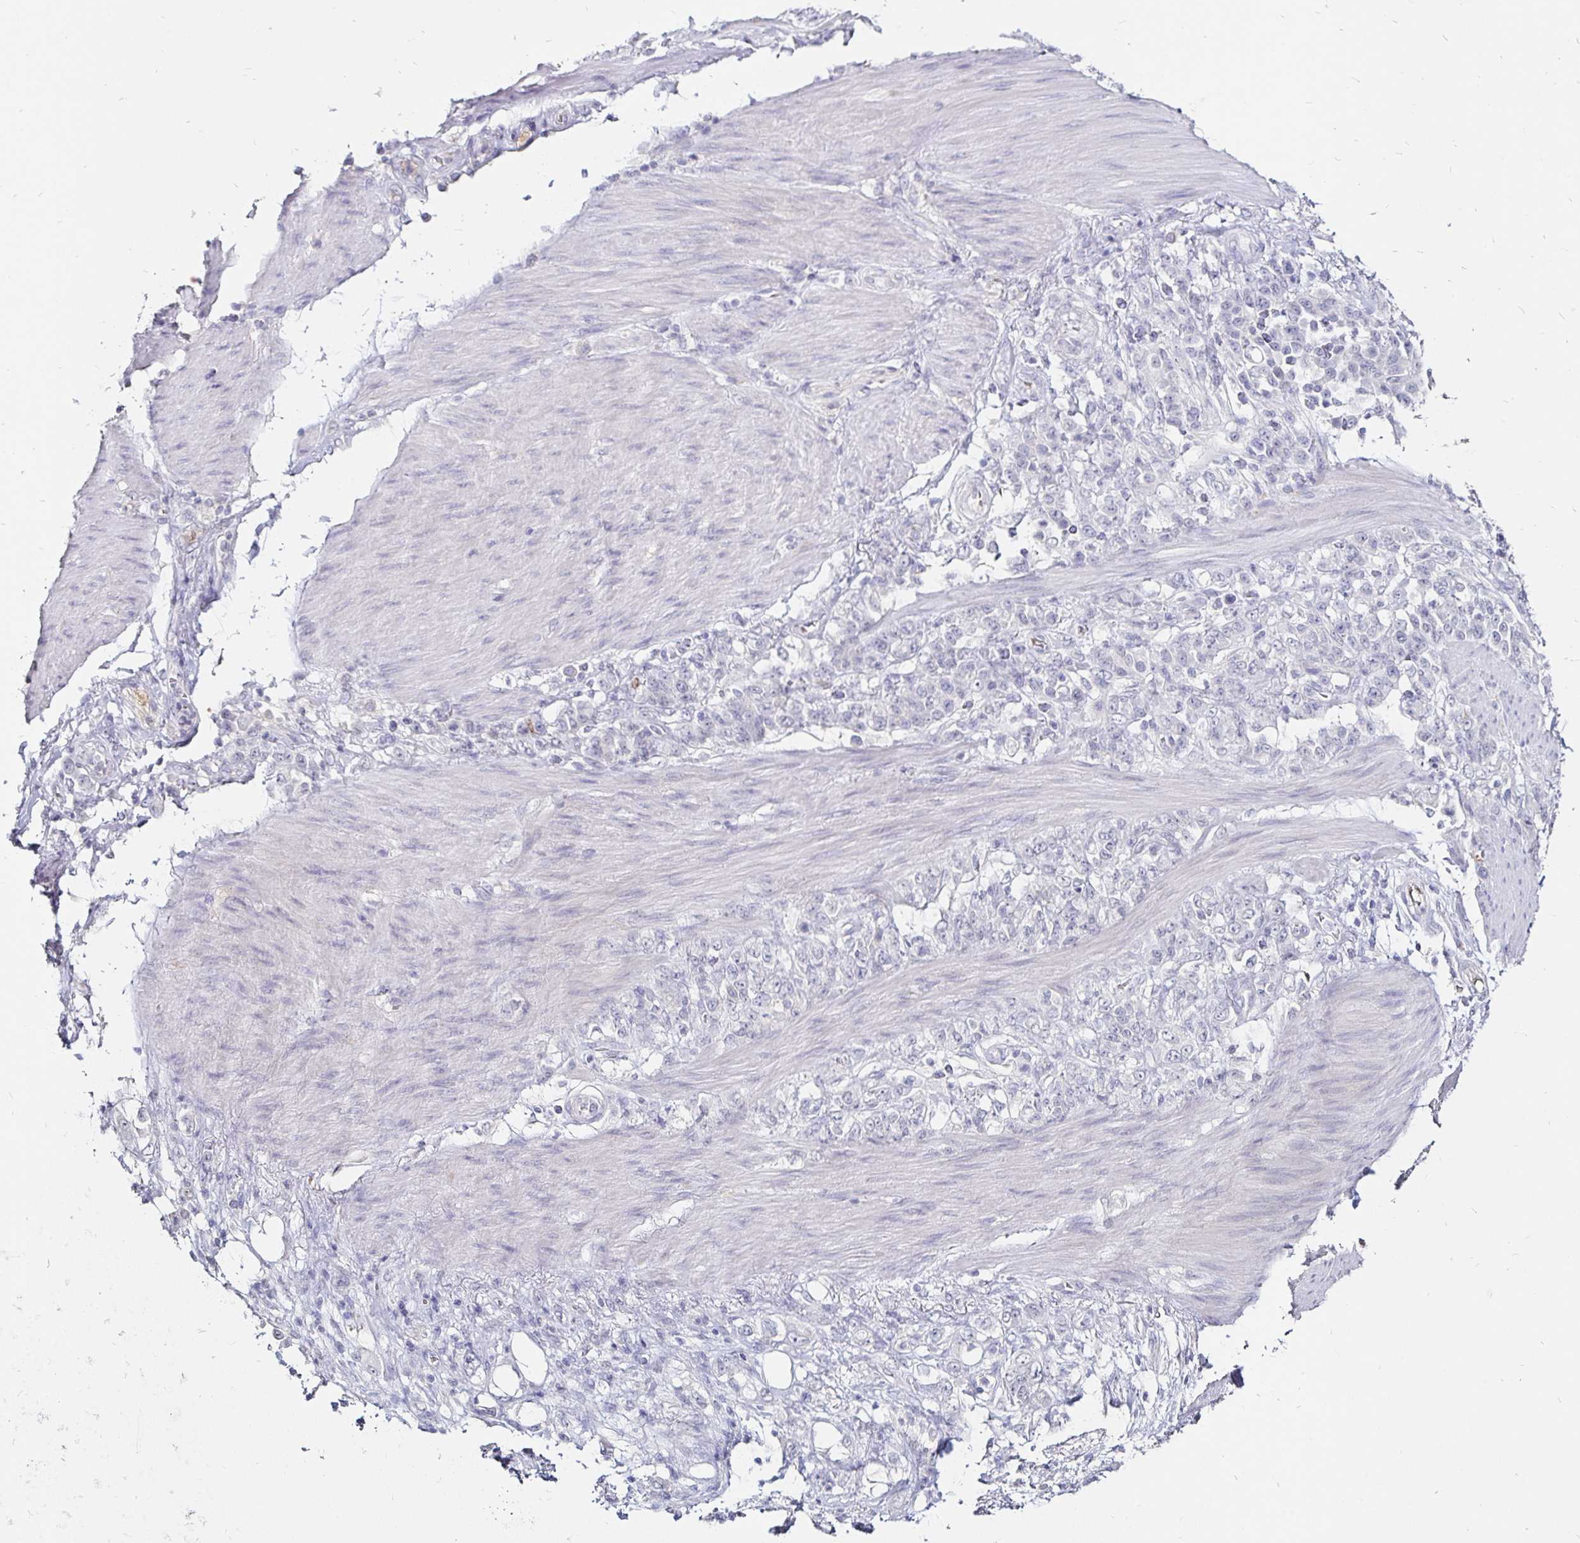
{"staining": {"intensity": "negative", "quantity": "none", "location": "none"}, "tissue": "stomach cancer", "cell_type": "Tumor cells", "image_type": "cancer", "snomed": [{"axis": "morphology", "description": "Adenocarcinoma, NOS"}, {"axis": "topography", "description": "Stomach"}], "caption": "High magnification brightfield microscopy of stomach cancer stained with DAB (3,3'-diaminobenzidine) (brown) and counterstained with hematoxylin (blue): tumor cells show no significant expression.", "gene": "FAIM2", "patient": {"sex": "female", "age": 79}}